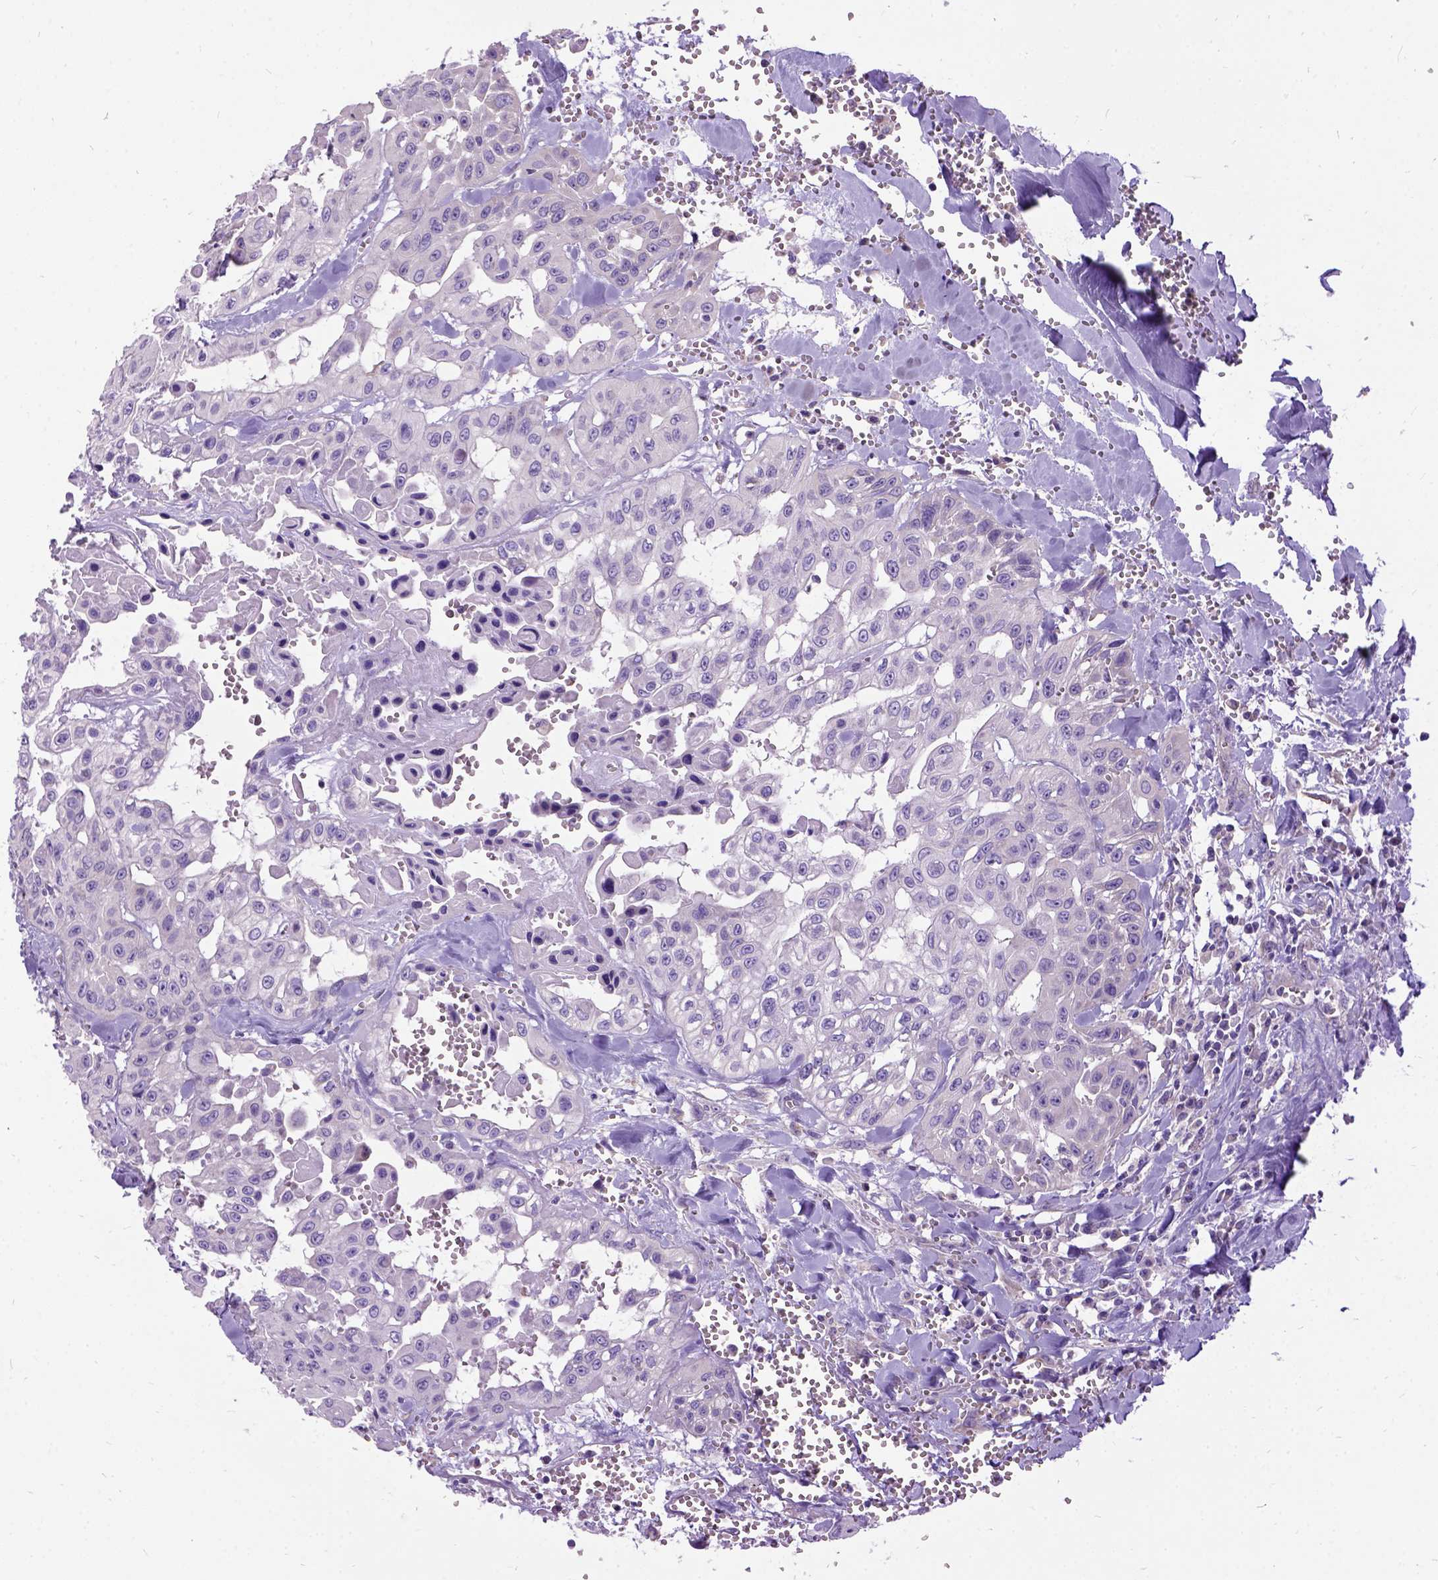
{"staining": {"intensity": "negative", "quantity": "none", "location": "none"}, "tissue": "head and neck cancer", "cell_type": "Tumor cells", "image_type": "cancer", "snomed": [{"axis": "morphology", "description": "Adenocarcinoma, NOS"}, {"axis": "topography", "description": "Head-Neck"}], "caption": "Head and neck cancer was stained to show a protein in brown. There is no significant staining in tumor cells.", "gene": "CFAP54", "patient": {"sex": "male", "age": 73}}